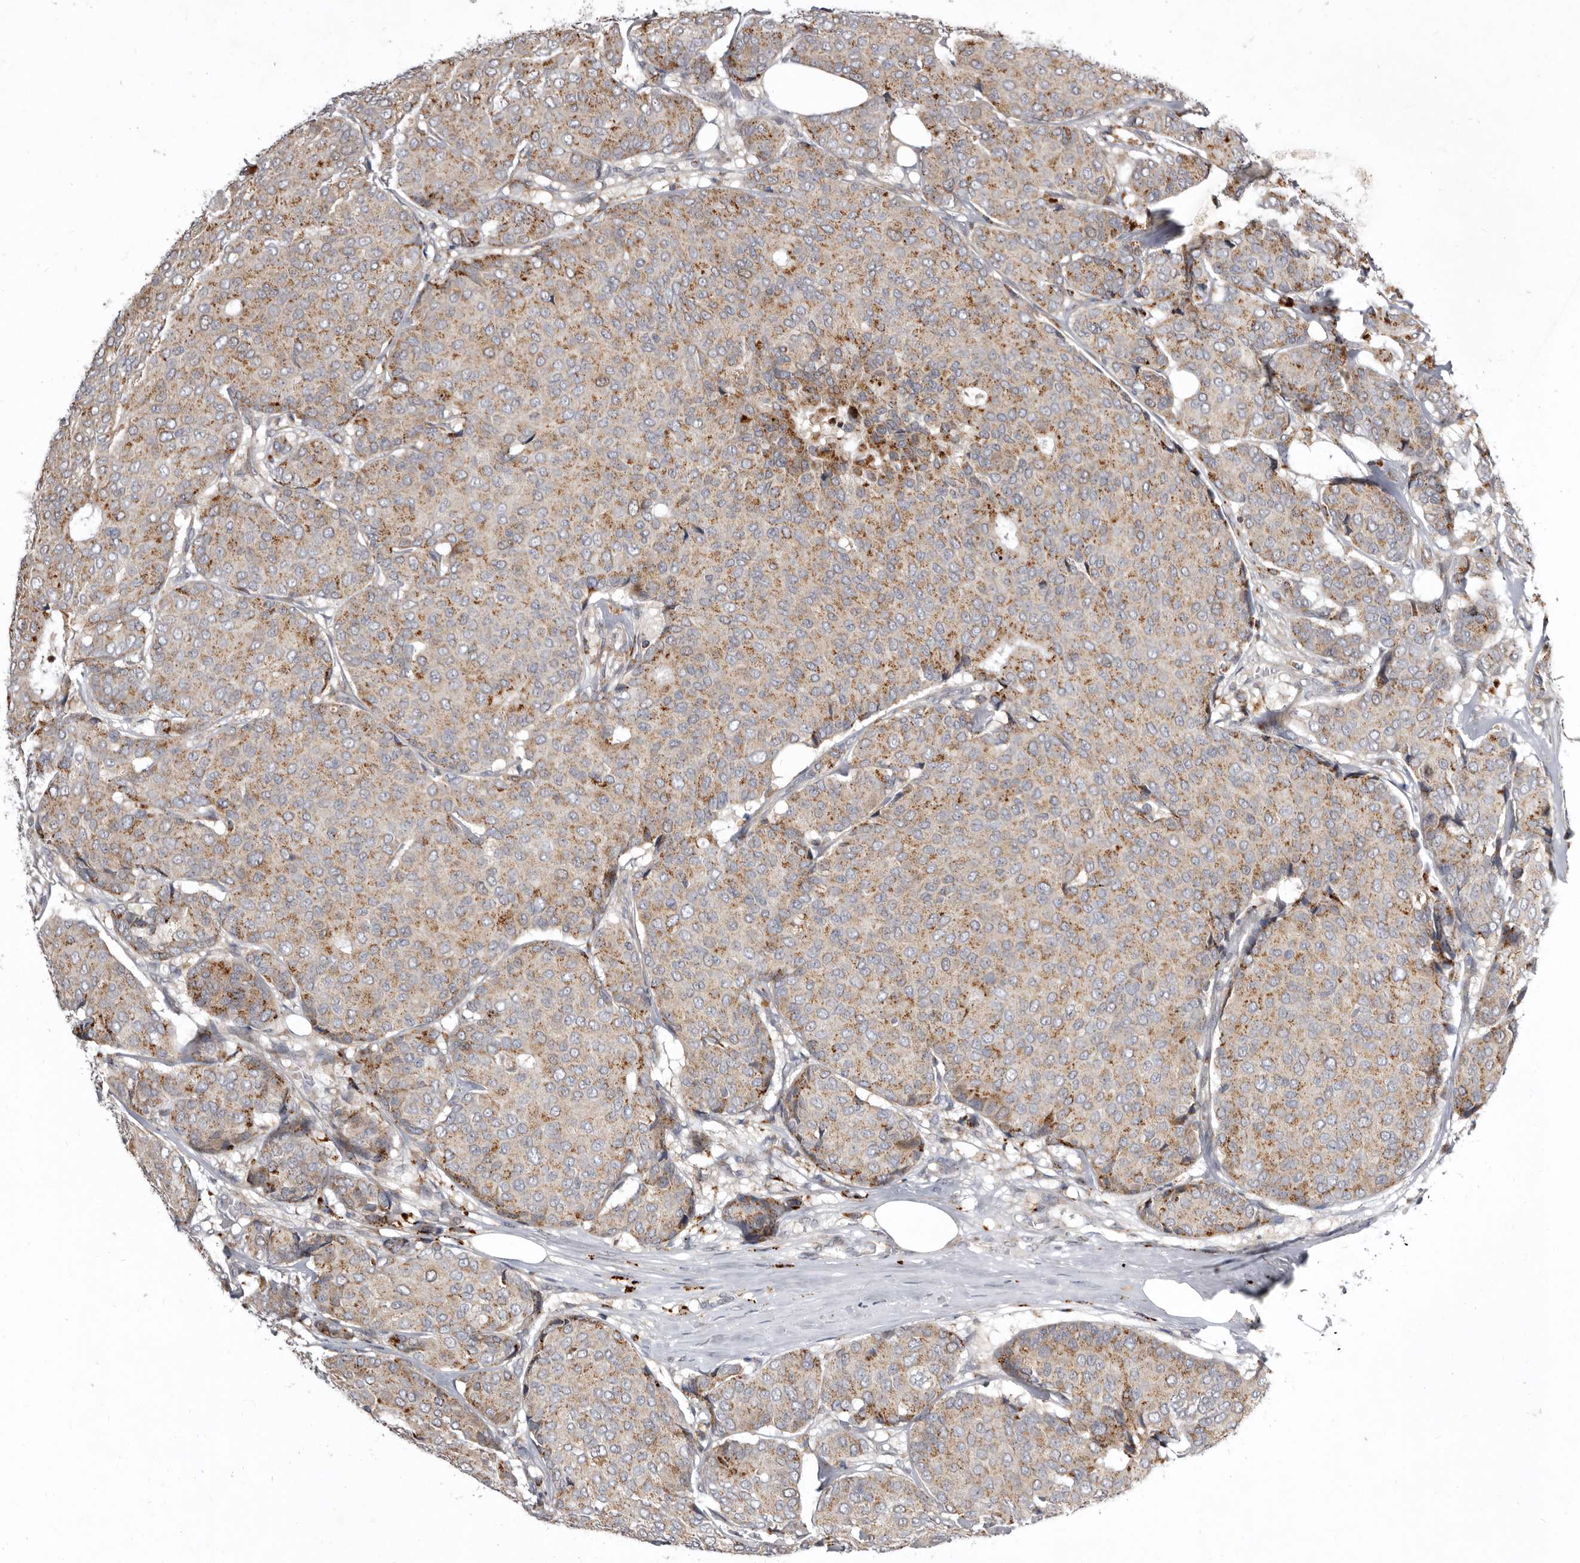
{"staining": {"intensity": "moderate", "quantity": "25%-75%", "location": "cytoplasmic/membranous"}, "tissue": "breast cancer", "cell_type": "Tumor cells", "image_type": "cancer", "snomed": [{"axis": "morphology", "description": "Duct carcinoma"}, {"axis": "topography", "description": "Breast"}], "caption": "Breast infiltrating ductal carcinoma was stained to show a protein in brown. There is medium levels of moderate cytoplasmic/membranous staining in about 25%-75% of tumor cells. (brown staining indicates protein expression, while blue staining denotes nuclei).", "gene": "SMC4", "patient": {"sex": "female", "age": 75}}